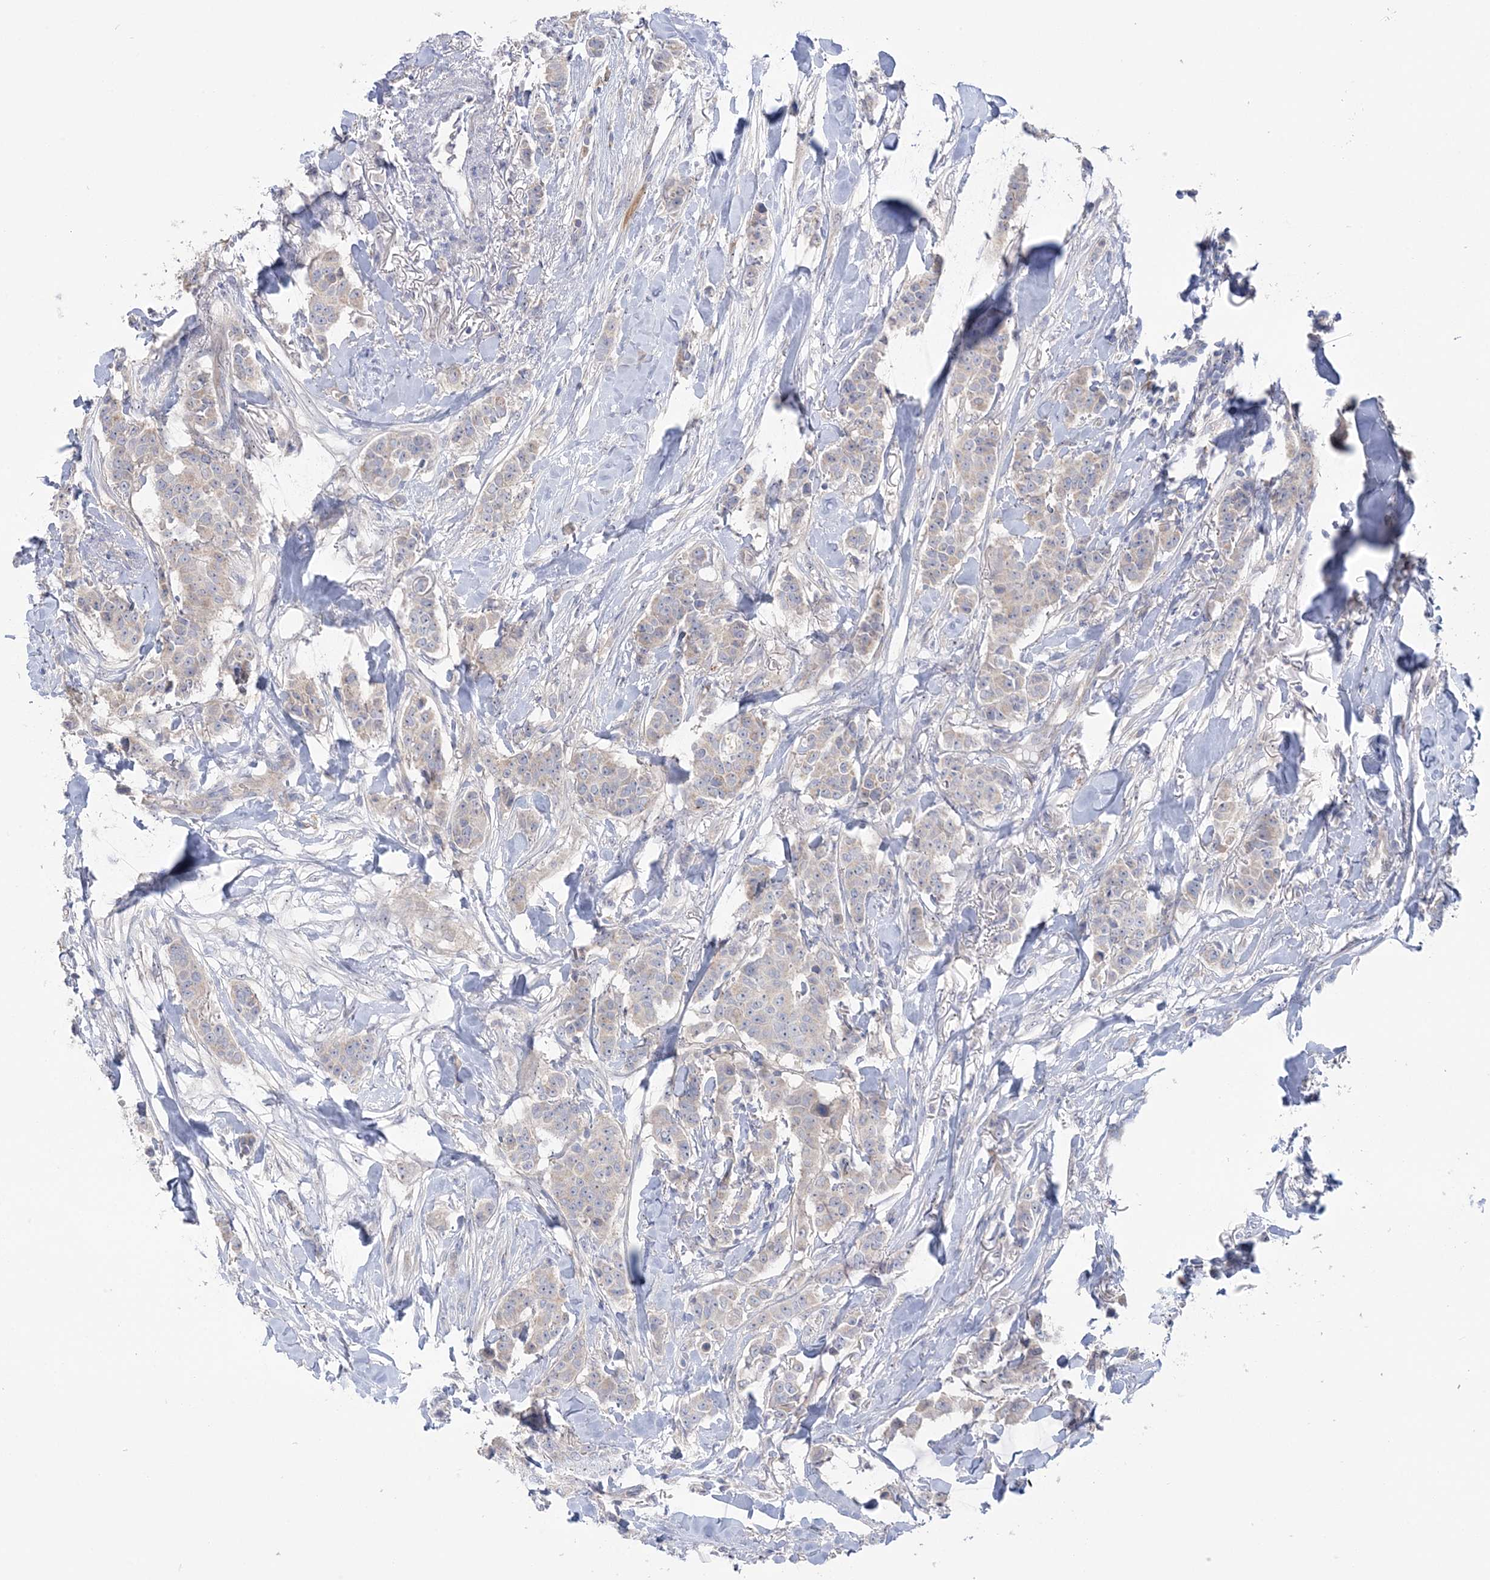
{"staining": {"intensity": "negative", "quantity": "none", "location": "none"}, "tissue": "breast cancer", "cell_type": "Tumor cells", "image_type": "cancer", "snomed": [{"axis": "morphology", "description": "Duct carcinoma"}, {"axis": "topography", "description": "Breast"}], "caption": "Immunohistochemistry (IHC) photomicrograph of neoplastic tissue: human breast invasive ductal carcinoma stained with DAB (3,3'-diaminobenzidine) reveals no significant protein staining in tumor cells. The staining was performed using DAB to visualize the protein expression in brown, while the nuclei were stained in blue with hematoxylin (Magnification: 20x).", "gene": "MMADHC", "patient": {"sex": "female", "age": 40}}